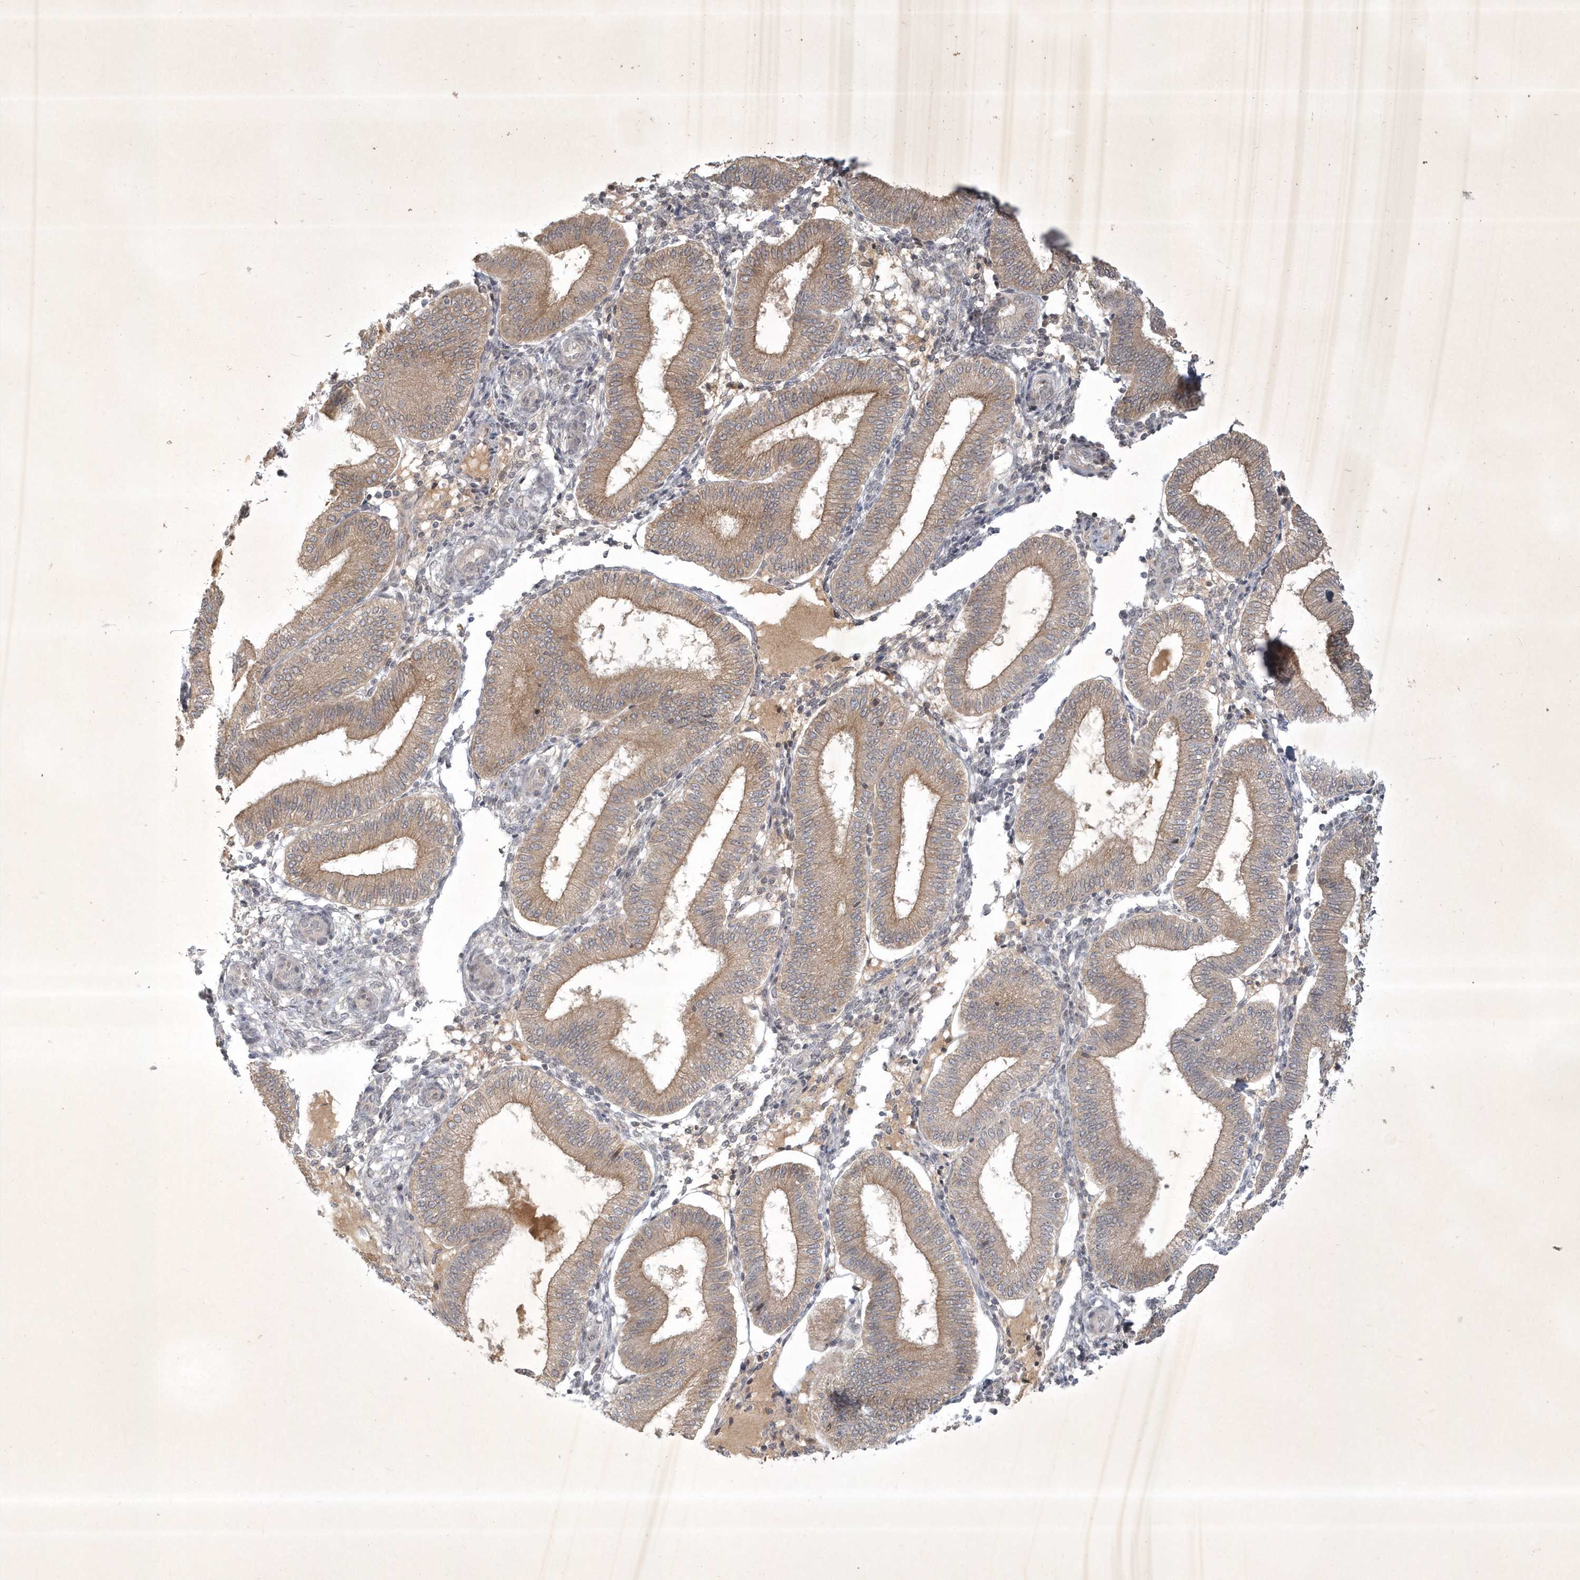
{"staining": {"intensity": "negative", "quantity": "none", "location": "none"}, "tissue": "endometrium", "cell_type": "Cells in endometrial stroma", "image_type": "normal", "snomed": [{"axis": "morphology", "description": "Normal tissue, NOS"}, {"axis": "topography", "description": "Endometrium"}], "caption": "Immunohistochemical staining of unremarkable human endometrium demonstrates no significant positivity in cells in endometrial stroma.", "gene": "BOD1L2", "patient": {"sex": "female", "age": 39}}